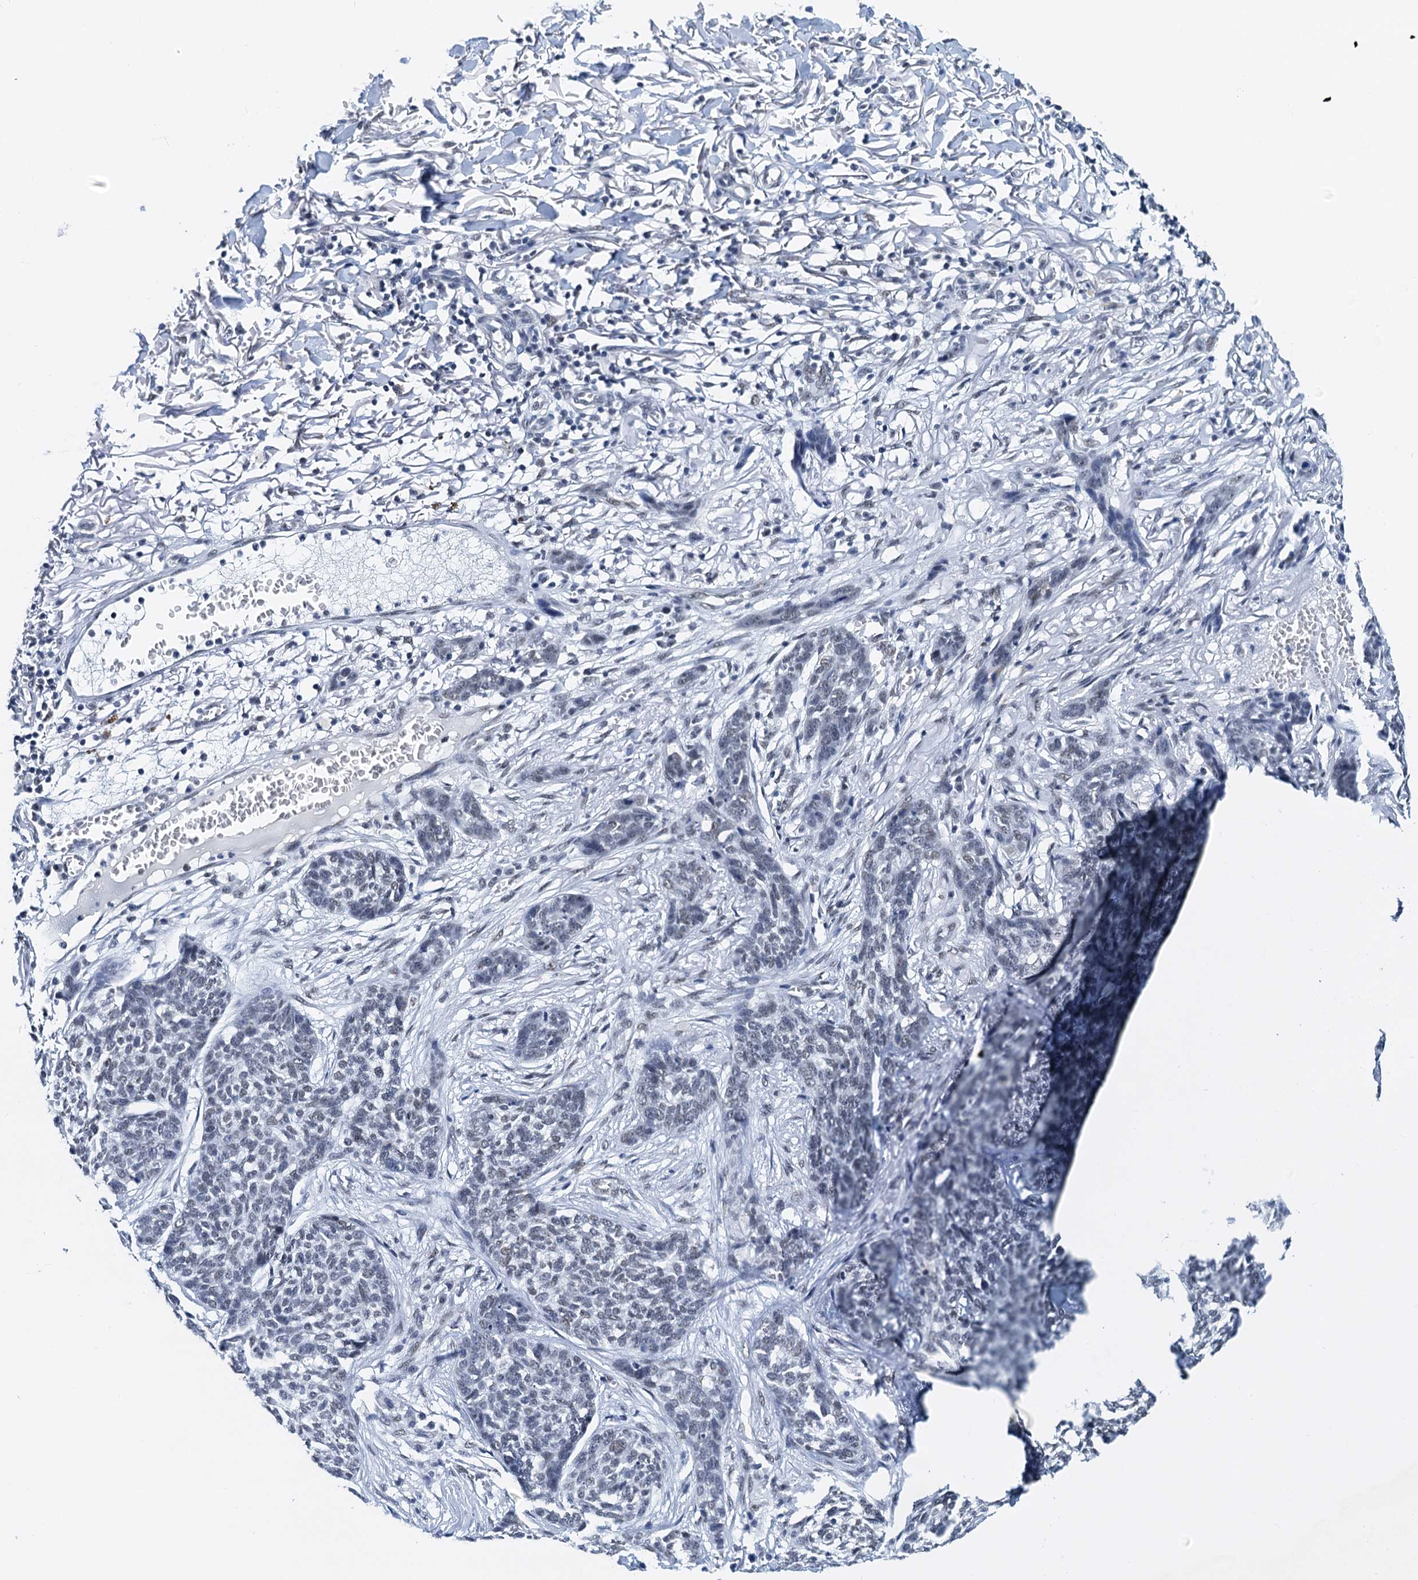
{"staining": {"intensity": "negative", "quantity": "none", "location": "none"}, "tissue": "skin cancer", "cell_type": "Tumor cells", "image_type": "cancer", "snomed": [{"axis": "morphology", "description": "Basal cell carcinoma"}, {"axis": "topography", "description": "Skin"}], "caption": "DAB immunohistochemical staining of skin cancer (basal cell carcinoma) demonstrates no significant staining in tumor cells.", "gene": "SLTM", "patient": {"sex": "male", "age": 85}}